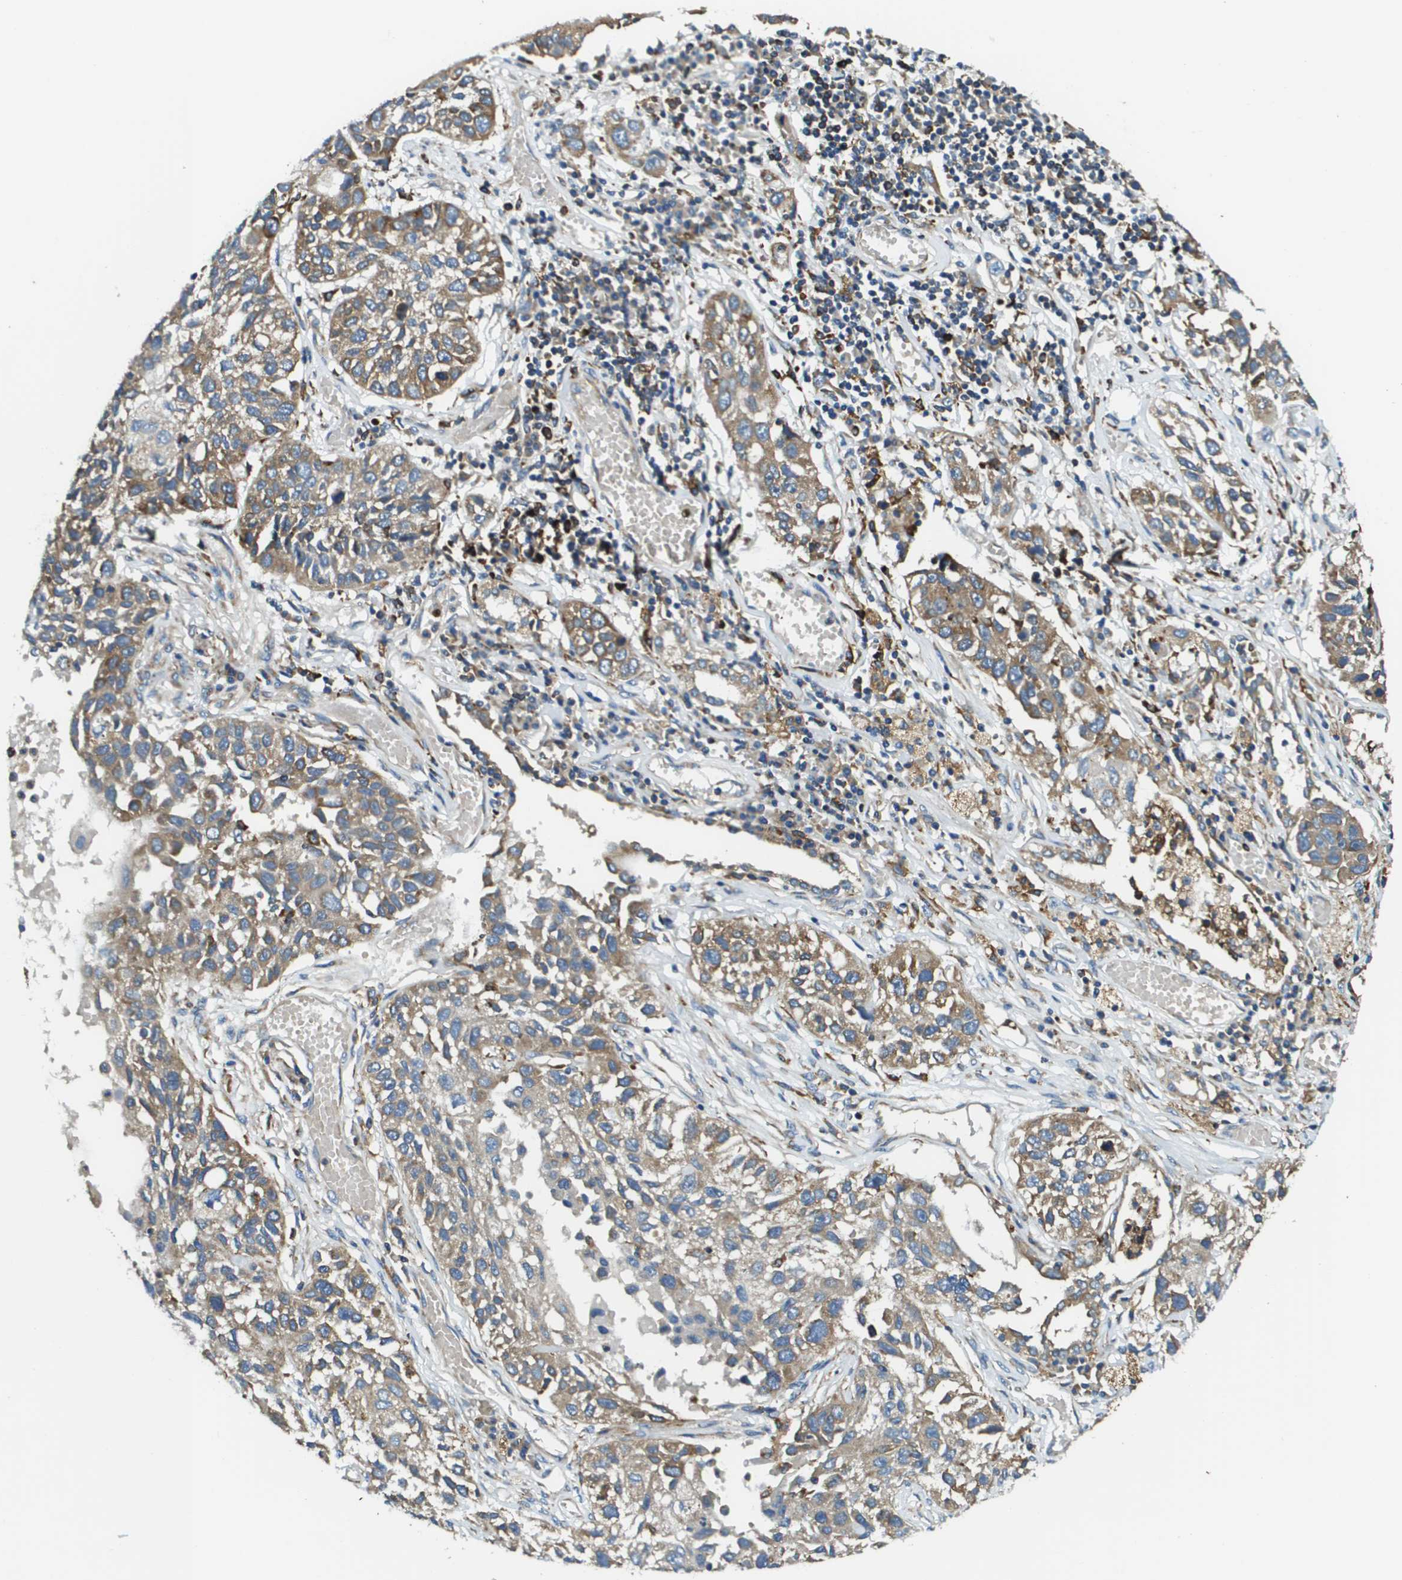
{"staining": {"intensity": "moderate", "quantity": ">75%", "location": "cytoplasmic/membranous"}, "tissue": "lung cancer", "cell_type": "Tumor cells", "image_type": "cancer", "snomed": [{"axis": "morphology", "description": "Squamous cell carcinoma, NOS"}, {"axis": "topography", "description": "Lung"}], "caption": "Immunohistochemical staining of human lung cancer (squamous cell carcinoma) displays medium levels of moderate cytoplasmic/membranous expression in about >75% of tumor cells. (Stains: DAB (3,3'-diaminobenzidine) in brown, nuclei in blue, Microscopy: brightfield microscopy at high magnification).", "gene": "CNPY3", "patient": {"sex": "male", "age": 71}}